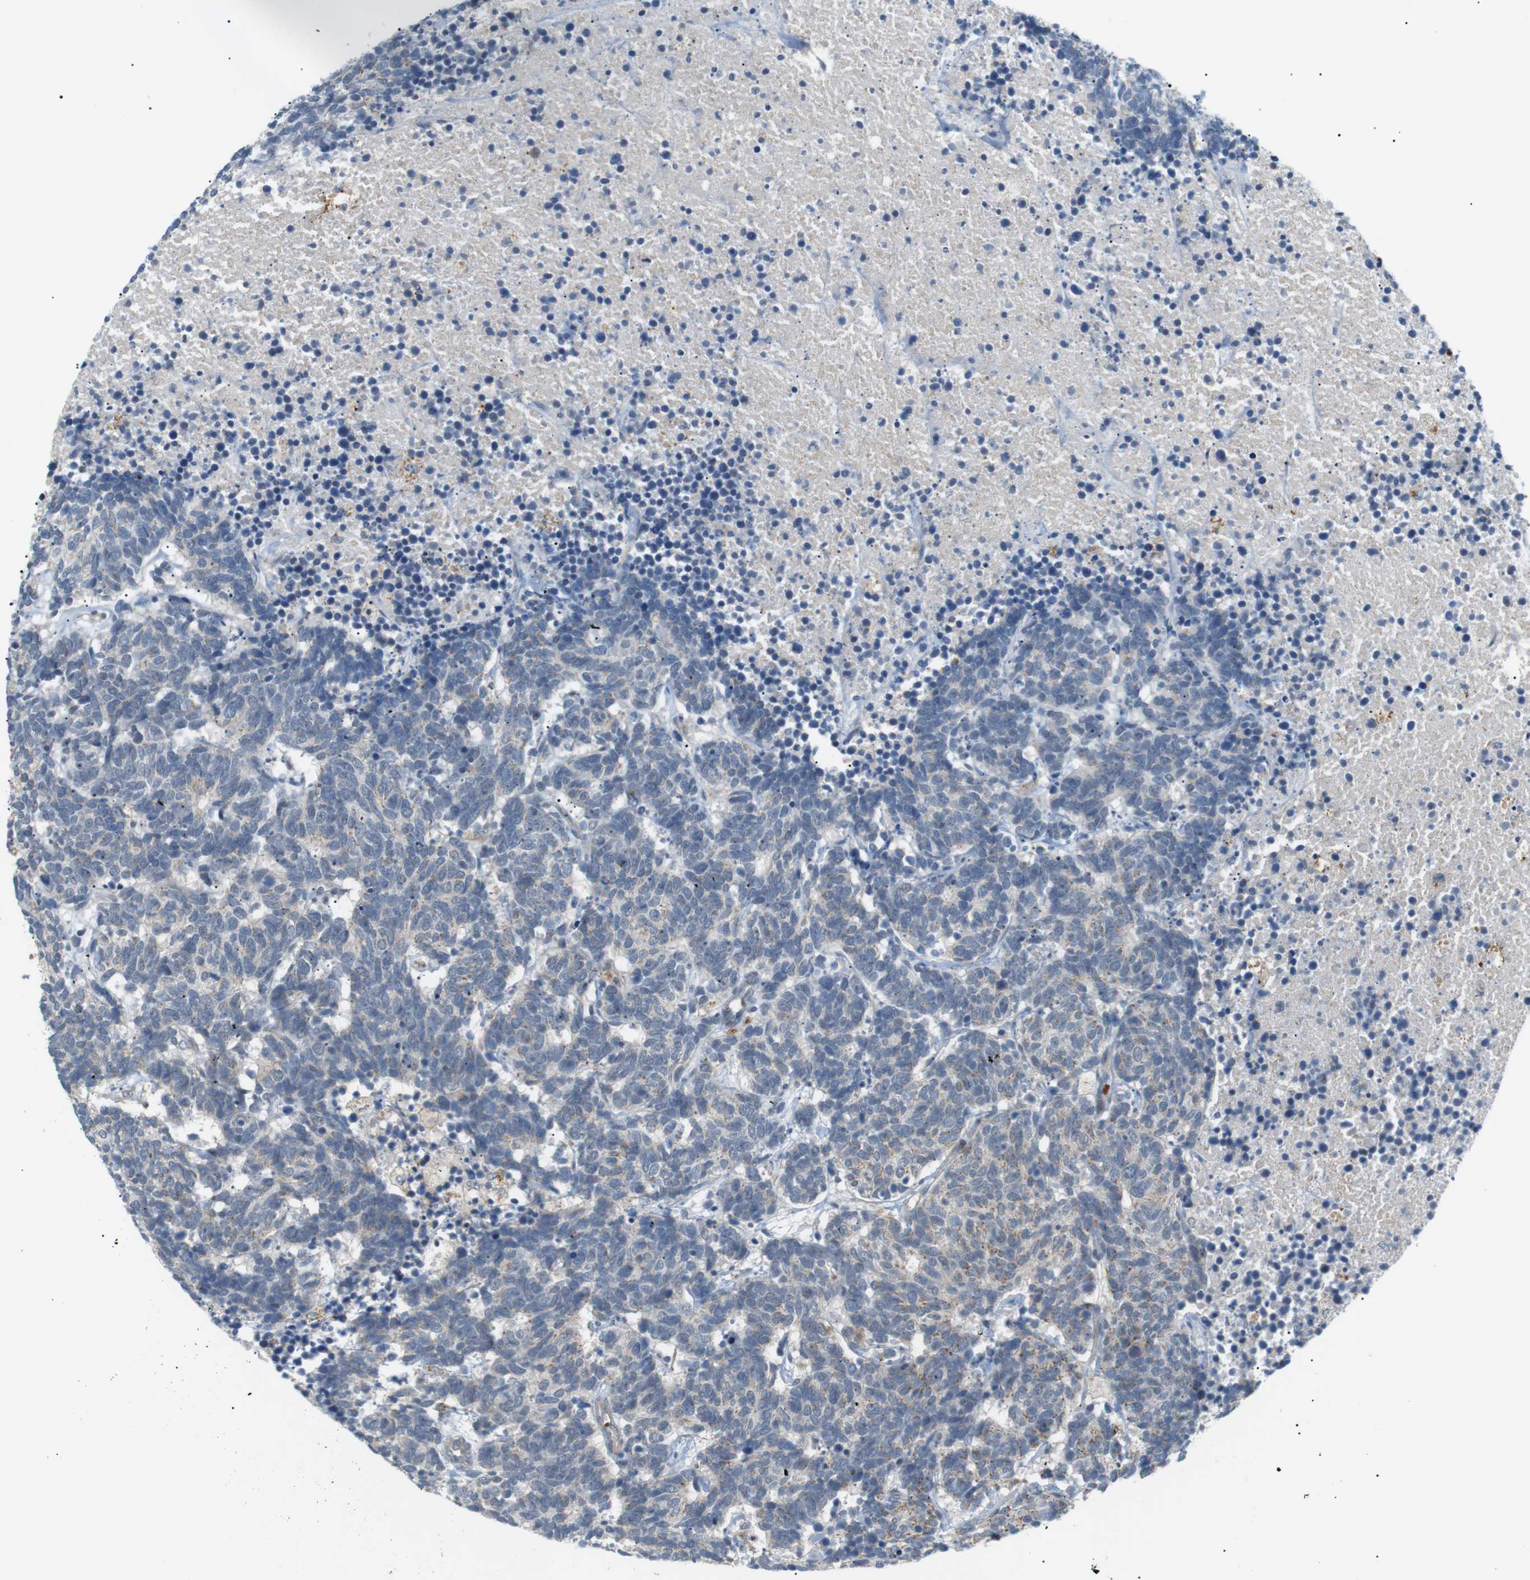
{"staining": {"intensity": "negative", "quantity": "none", "location": "none"}, "tissue": "carcinoid", "cell_type": "Tumor cells", "image_type": "cancer", "snomed": [{"axis": "morphology", "description": "Carcinoma, NOS"}, {"axis": "morphology", "description": "Carcinoid, malignant, NOS"}, {"axis": "topography", "description": "Urinary bladder"}], "caption": "Immunohistochemical staining of carcinoid demonstrates no significant positivity in tumor cells.", "gene": "B4GALNT2", "patient": {"sex": "male", "age": 57}}